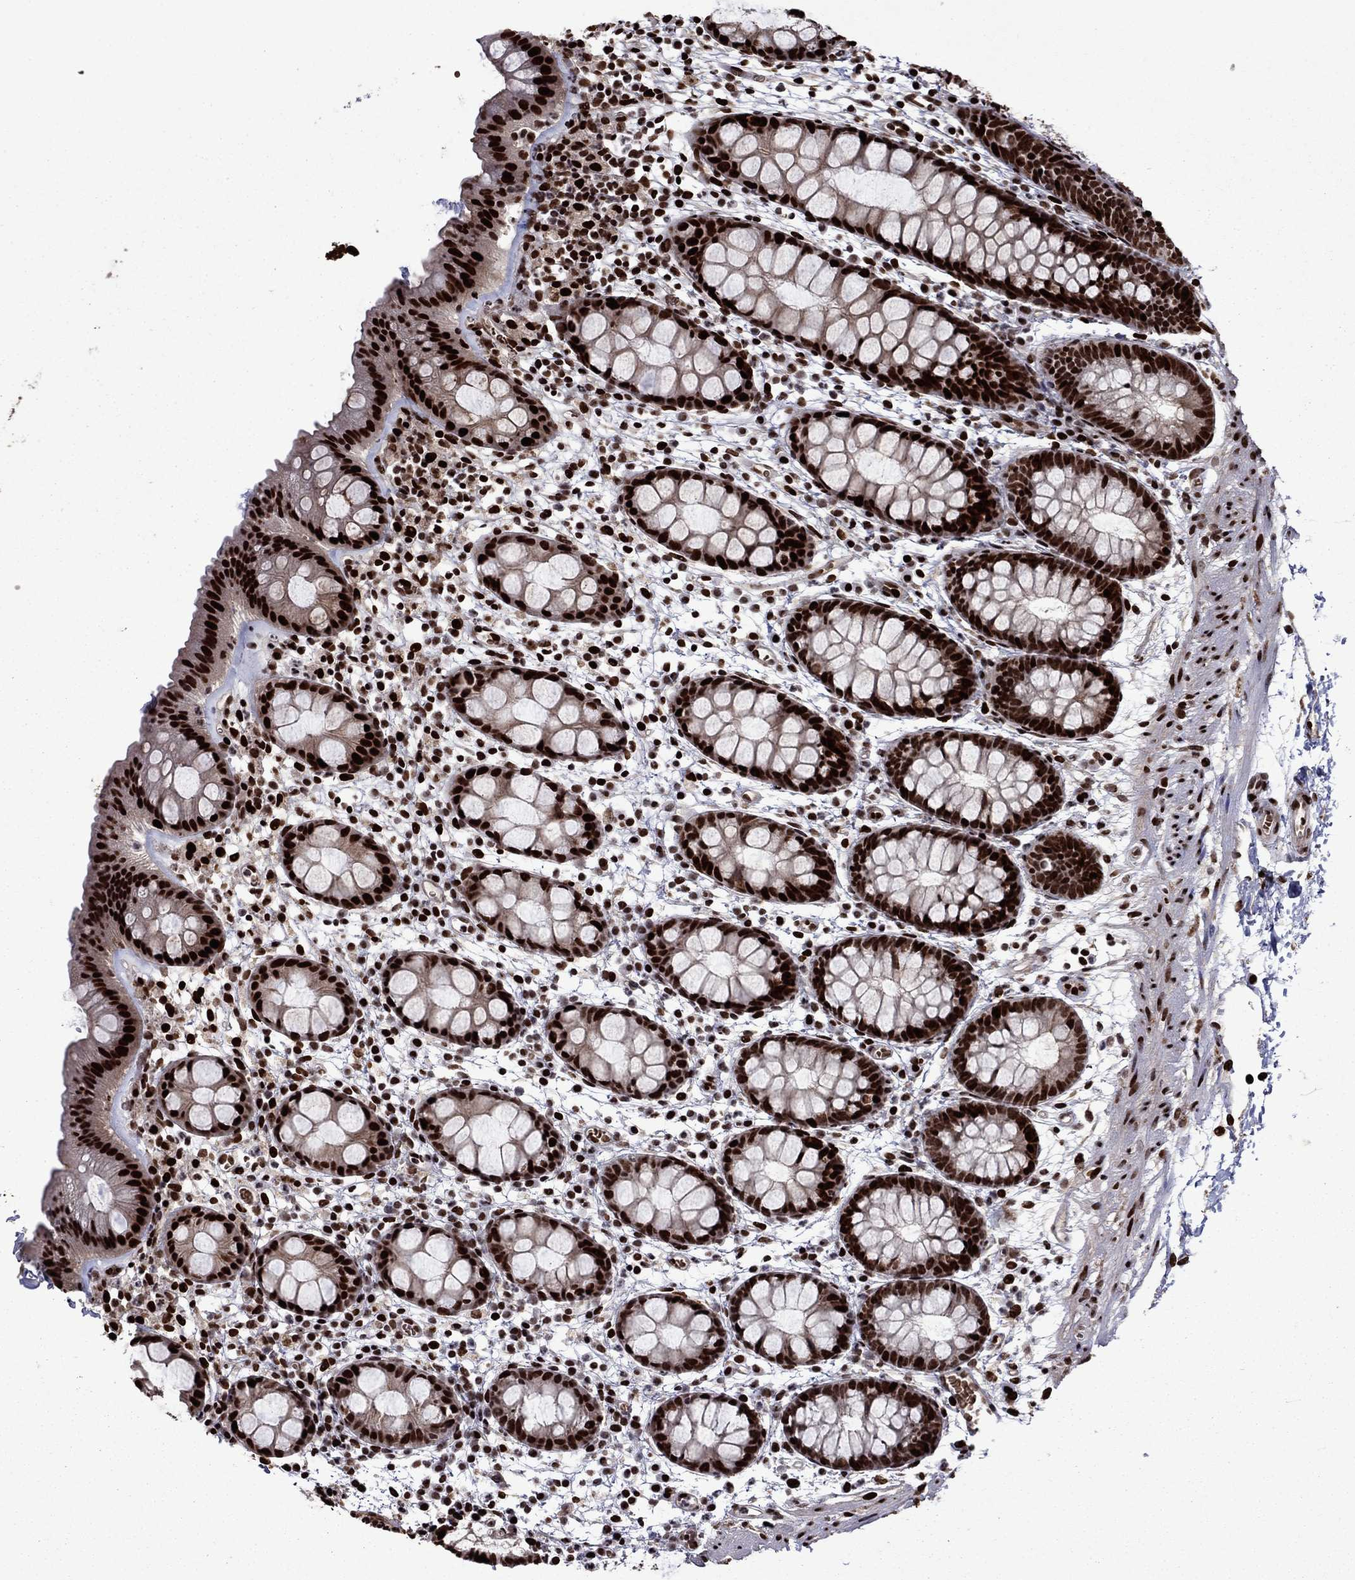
{"staining": {"intensity": "strong", "quantity": ">75%", "location": "nuclear"}, "tissue": "rectum", "cell_type": "Glandular cells", "image_type": "normal", "snomed": [{"axis": "morphology", "description": "Normal tissue, NOS"}, {"axis": "topography", "description": "Rectum"}], "caption": "This micrograph reveals immunohistochemistry staining of benign rectum, with high strong nuclear positivity in approximately >75% of glandular cells.", "gene": "LIMK1", "patient": {"sex": "male", "age": 57}}